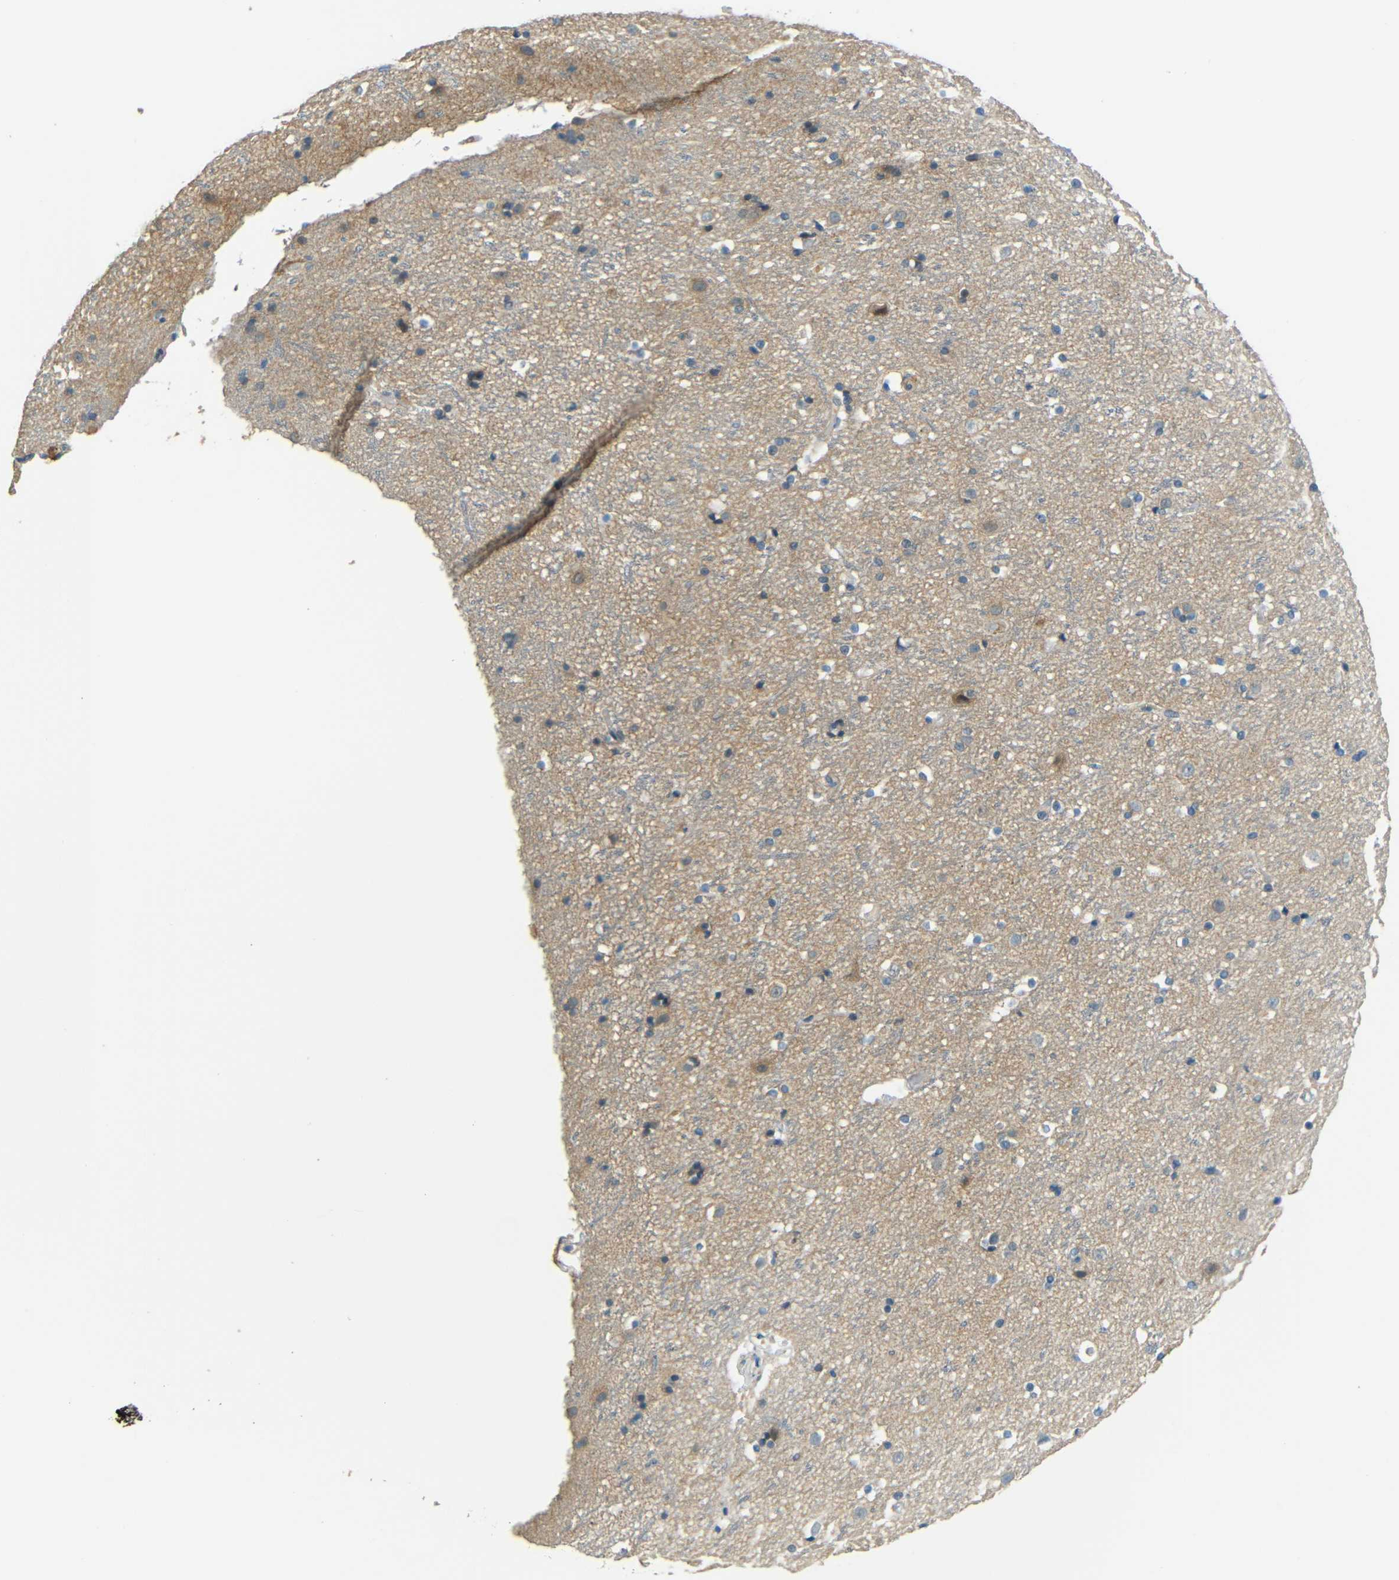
{"staining": {"intensity": "weak", "quantity": ">75%", "location": "cytoplasmic/membranous"}, "tissue": "cerebral cortex", "cell_type": "Endothelial cells", "image_type": "normal", "snomed": [{"axis": "morphology", "description": "Normal tissue, NOS"}, {"axis": "topography", "description": "Cerebral cortex"}], "caption": "A photomicrograph showing weak cytoplasmic/membranous positivity in approximately >75% of endothelial cells in benign cerebral cortex, as visualized by brown immunohistochemical staining.", "gene": "FNDC3A", "patient": {"sex": "male", "age": 45}}